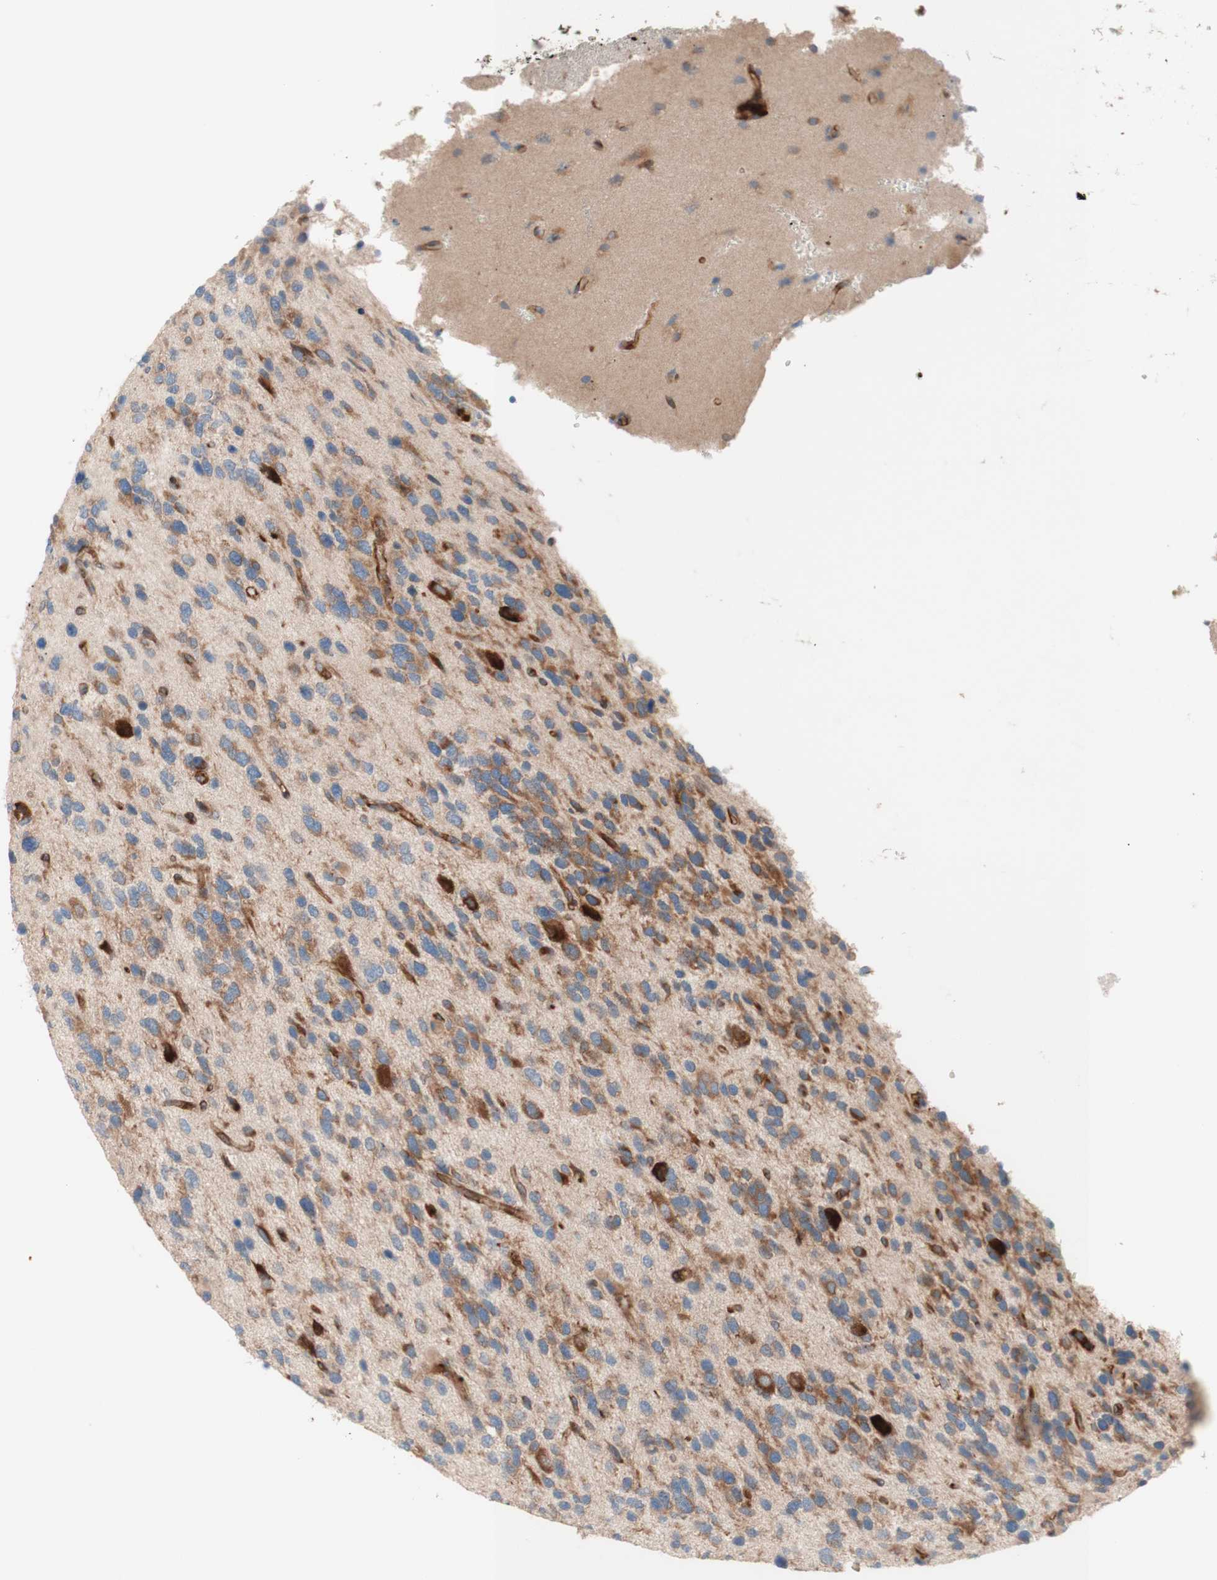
{"staining": {"intensity": "moderate", "quantity": ">75%", "location": "cytoplasmic/membranous"}, "tissue": "glioma", "cell_type": "Tumor cells", "image_type": "cancer", "snomed": [{"axis": "morphology", "description": "Glioma, malignant, High grade"}, {"axis": "topography", "description": "Brain"}], "caption": "A histopathology image showing moderate cytoplasmic/membranous positivity in about >75% of tumor cells in high-grade glioma (malignant), as visualized by brown immunohistochemical staining.", "gene": "CCN4", "patient": {"sex": "female", "age": 58}}